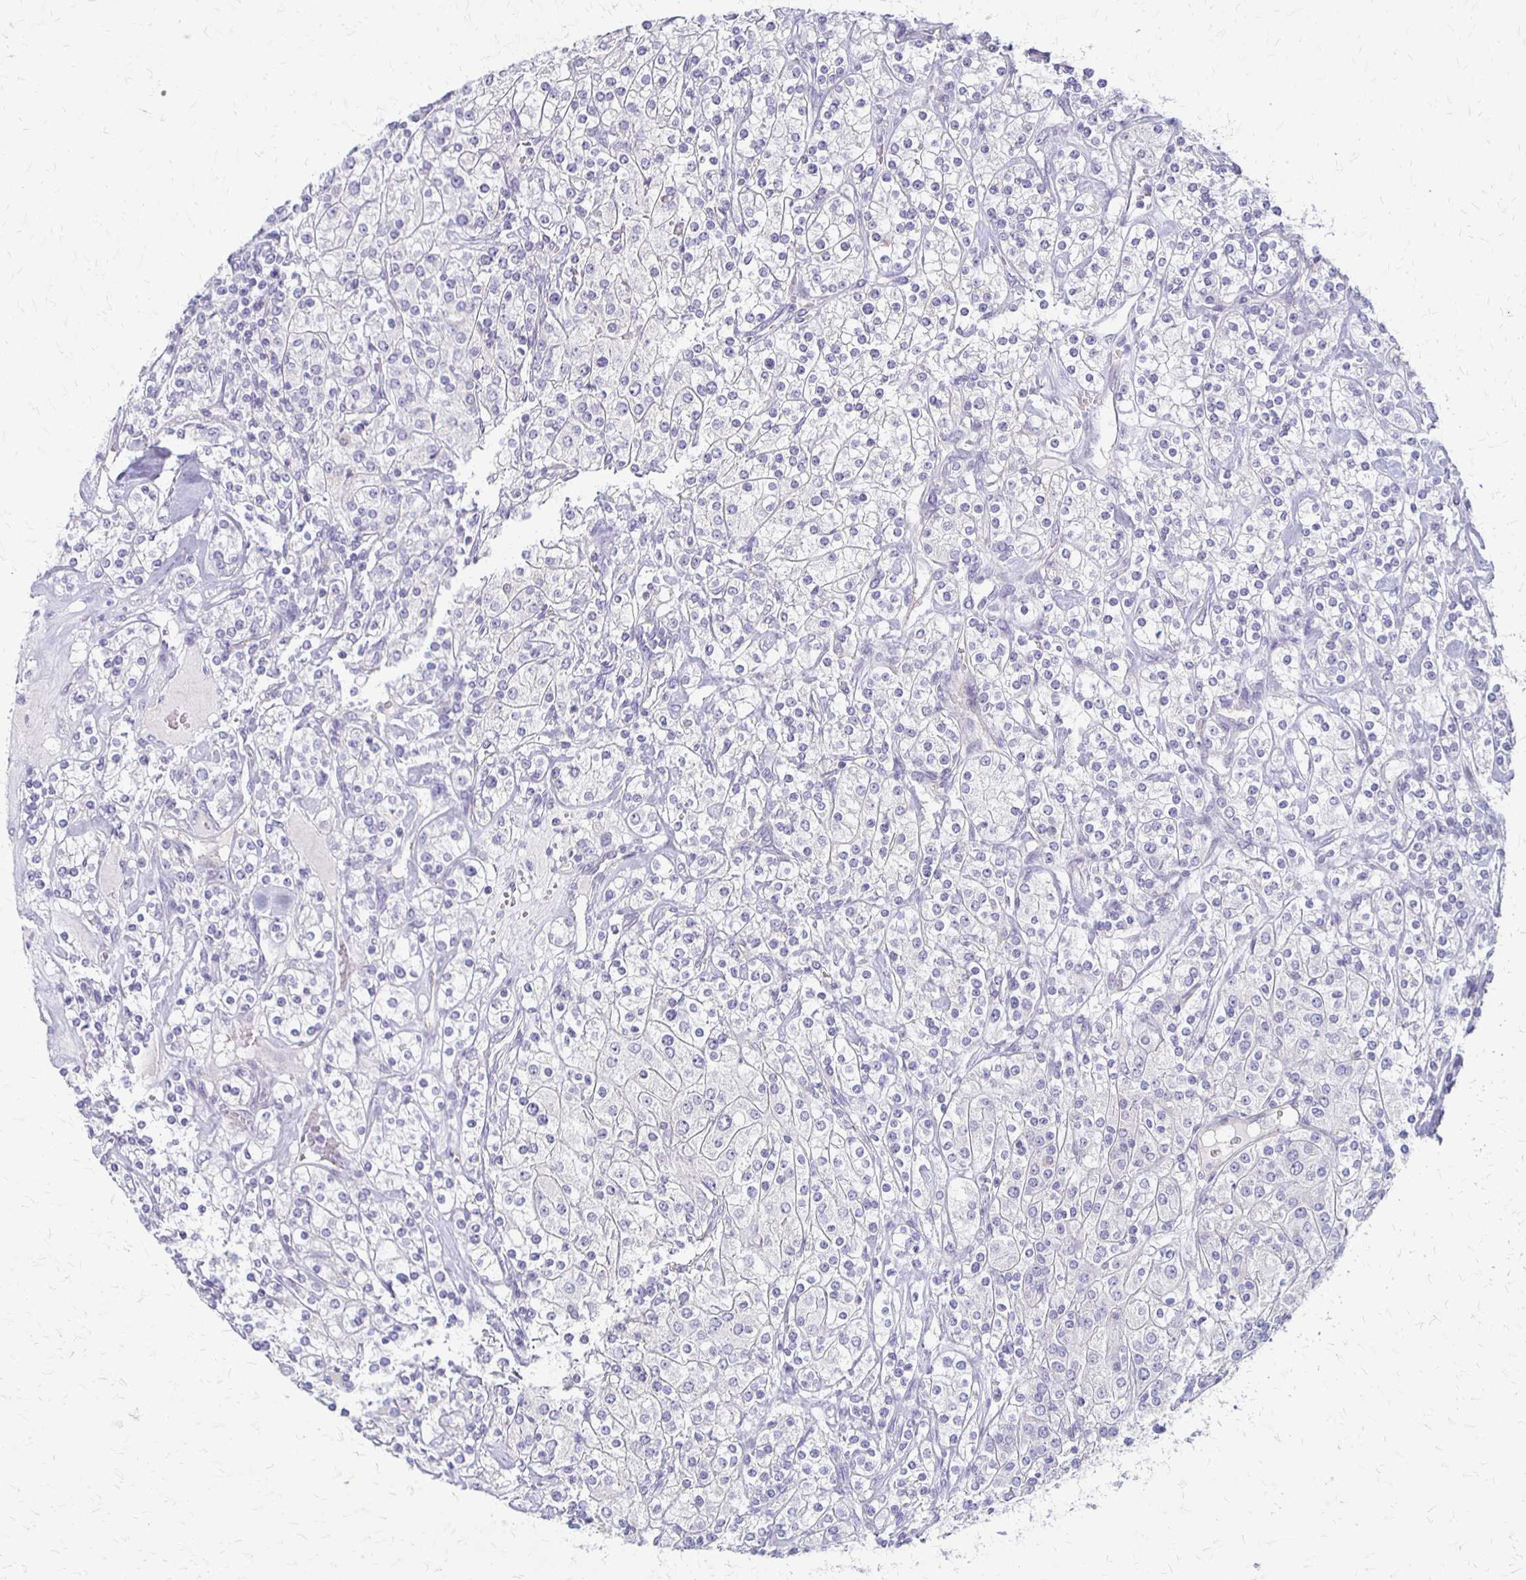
{"staining": {"intensity": "negative", "quantity": "none", "location": "none"}, "tissue": "renal cancer", "cell_type": "Tumor cells", "image_type": "cancer", "snomed": [{"axis": "morphology", "description": "Adenocarcinoma, NOS"}, {"axis": "topography", "description": "Kidney"}], "caption": "Image shows no significant protein expression in tumor cells of renal adenocarcinoma.", "gene": "RHOC", "patient": {"sex": "male", "age": 77}}